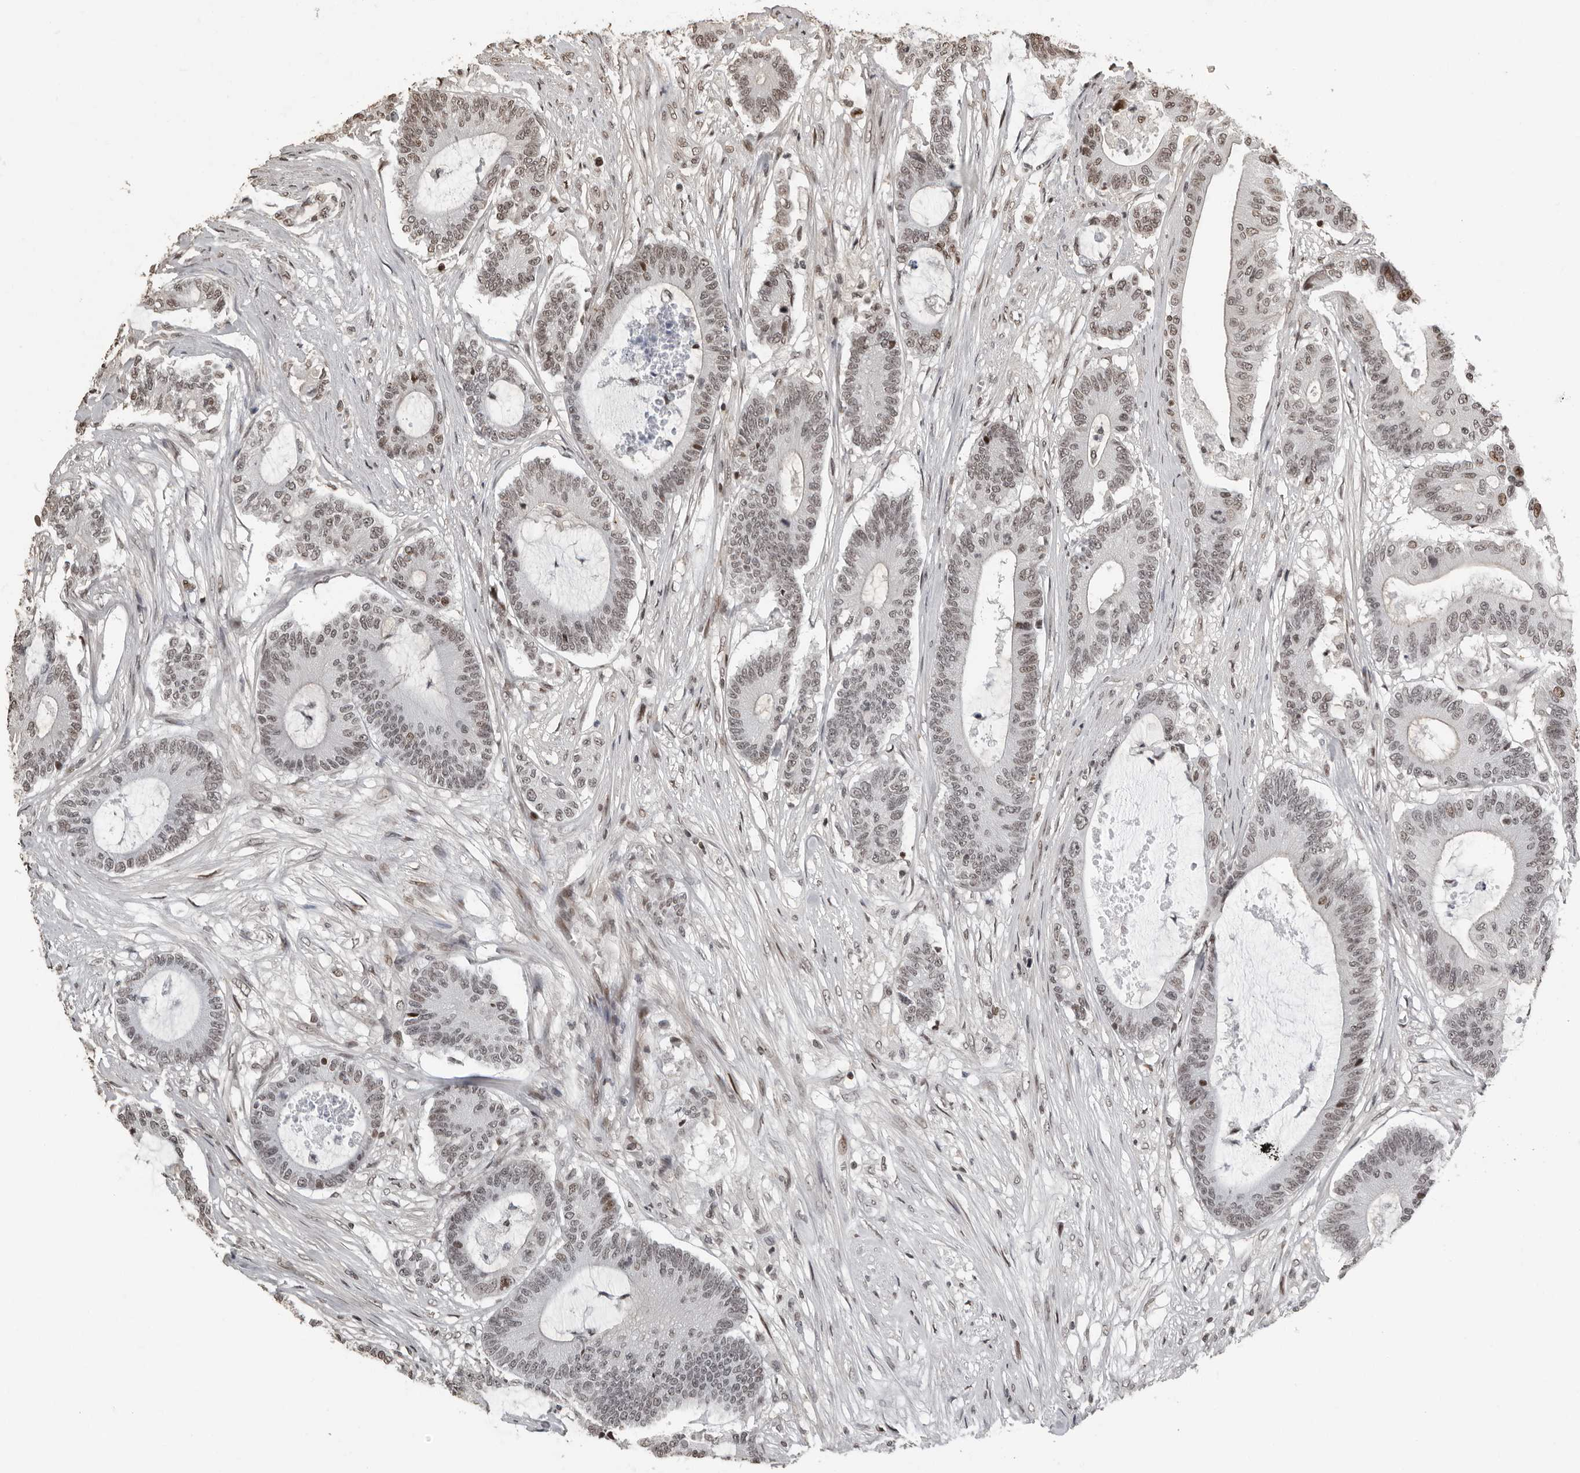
{"staining": {"intensity": "weak", "quantity": "25%-75%", "location": "nuclear"}, "tissue": "colorectal cancer", "cell_type": "Tumor cells", "image_type": "cancer", "snomed": [{"axis": "morphology", "description": "Adenocarcinoma, NOS"}, {"axis": "topography", "description": "Colon"}], "caption": "Human colorectal cancer stained with a protein marker demonstrates weak staining in tumor cells.", "gene": "ORC1", "patient": {"sex": "female", "age": 84}}